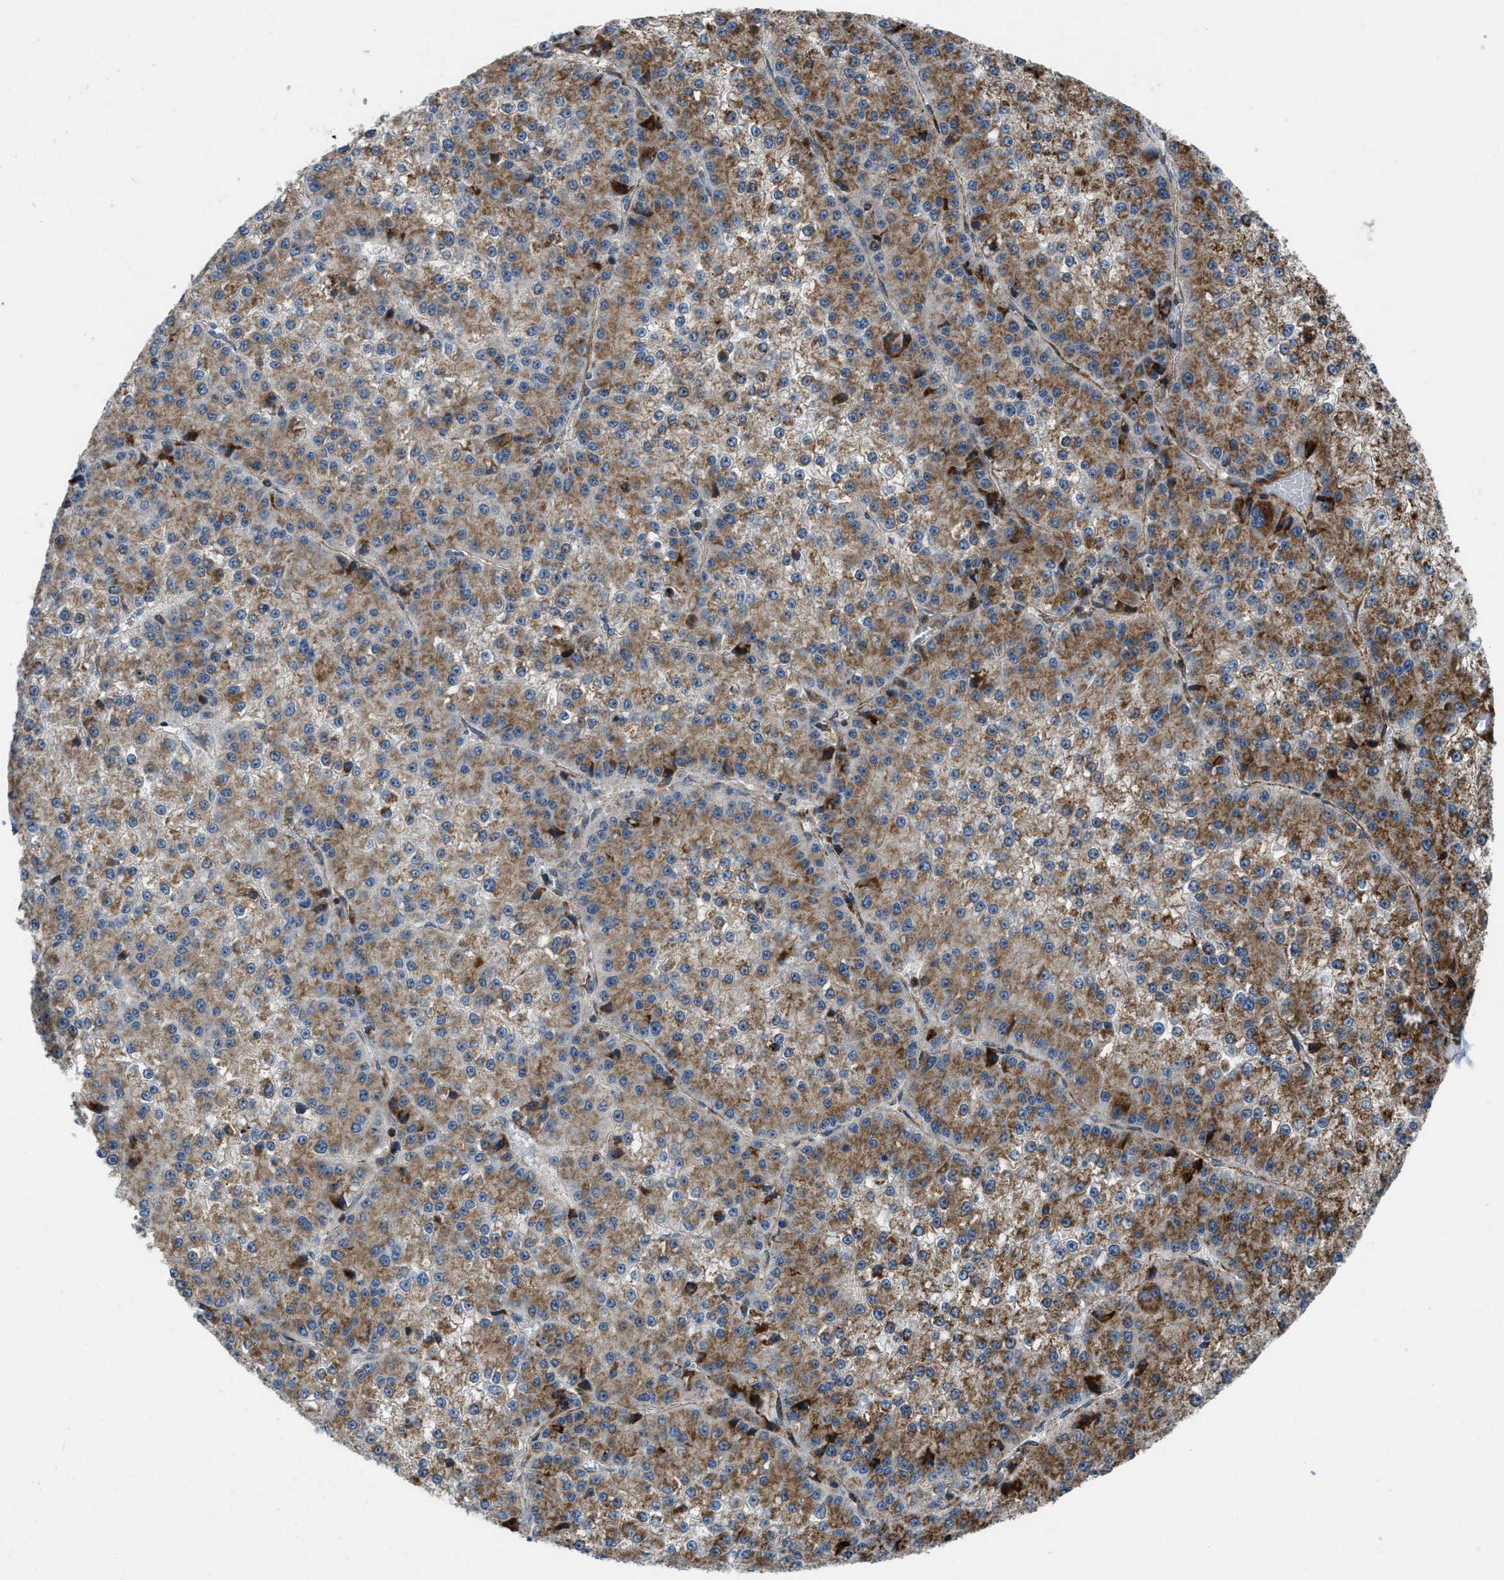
{"staining": {"intensity": "moderate", "quantity": ">75%", "location": "cytoplasmic/membranous"}, "tissue": "liver cancer", "cell_type": "Tumor cells", "image_type": "cancer", "snomed": [{"axis": "morphology", "description": "Carcinoma, Hepatocellular, NOS"}, {"axis": "topography", "description": "Liver"}], "caption": "There is medium levels of moderate cytoplasmic/membranous positivity in tumor cells of liver cancer (hepatocellular carcinoma), as demonstrated by immunohistochemical staining (brown color).", "gene": "GSDME", "patient": {"sex": "female", "age": 73}}